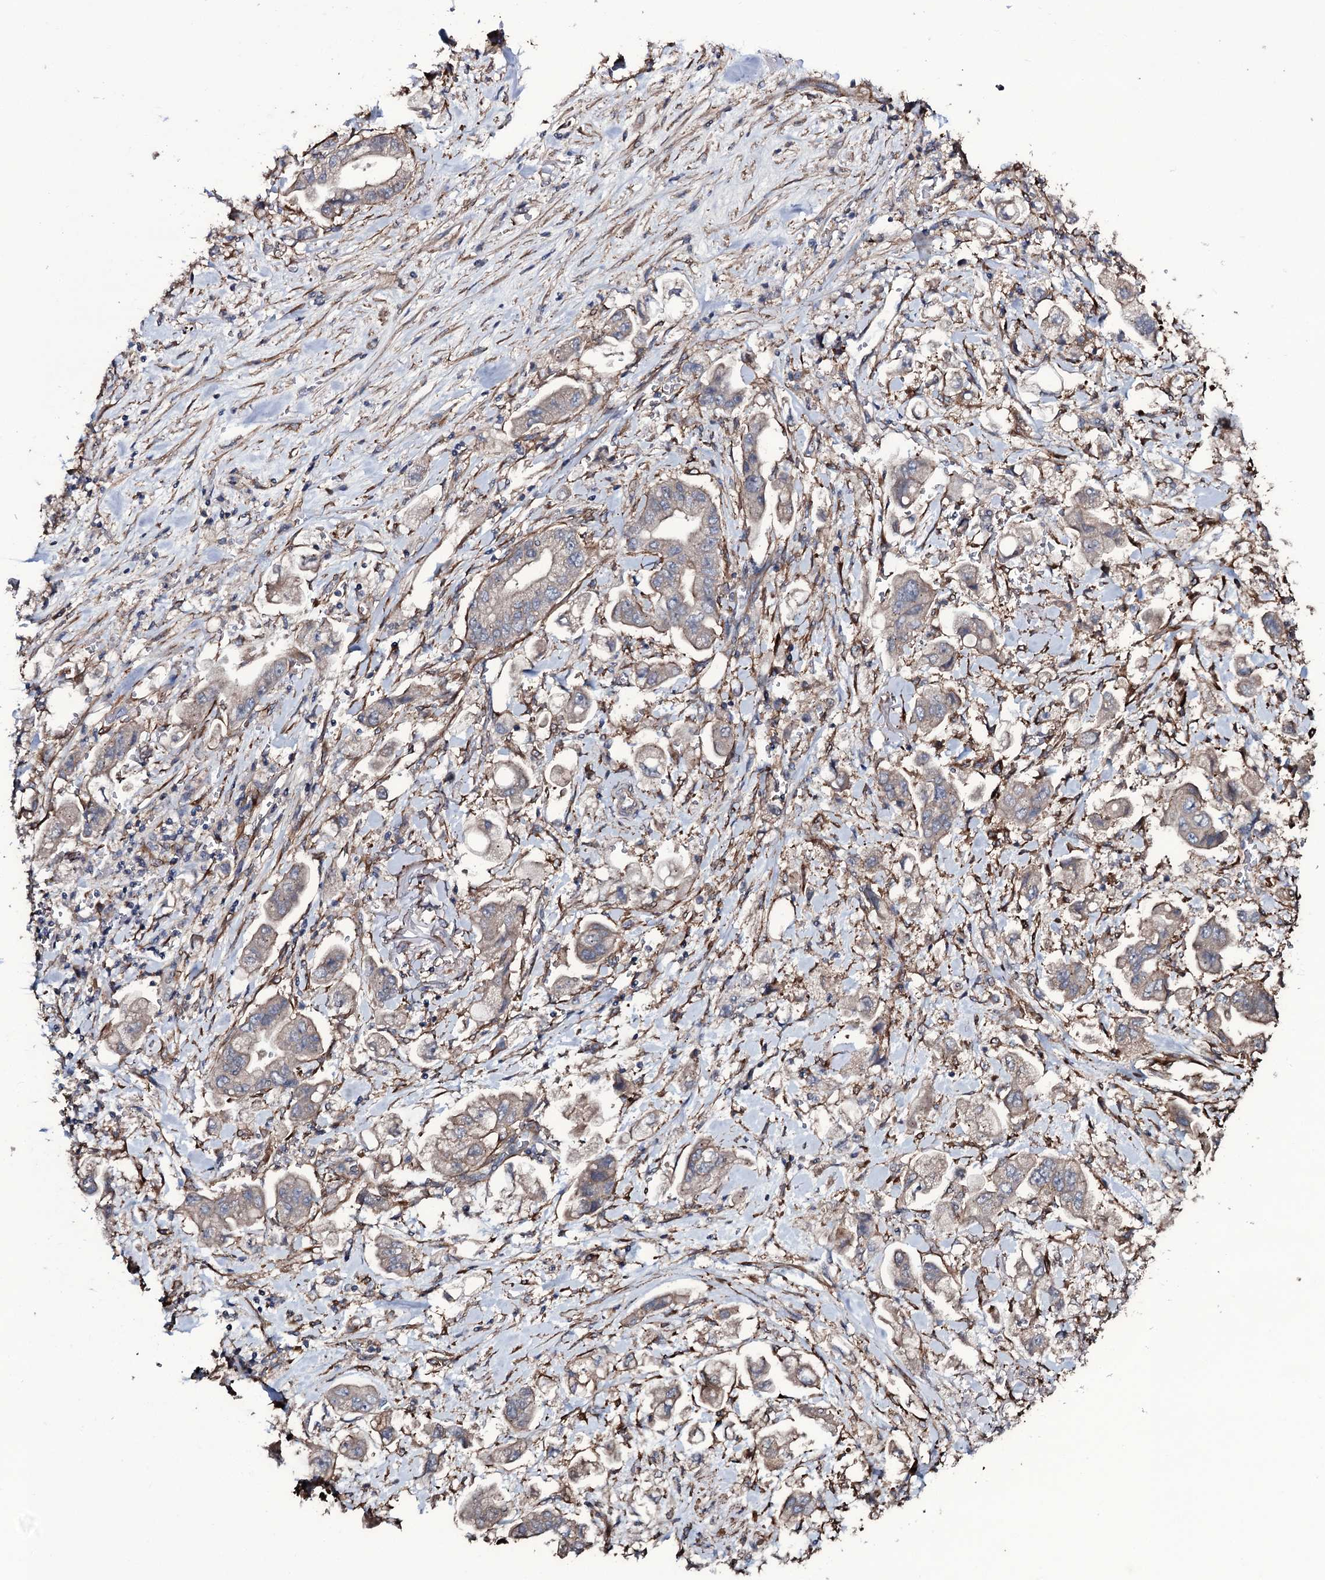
{"staining": {"intensity": "weak", "quantity": ">75%", "location": "cytoplasmic/membranous"}, "tissue": "stomach cancer", "cell_type": "Tumor cells", "image_type": "cancer", "snomed": [{"axis": "morphology", "description": "Adenocarcinoma, NOS"}, {"axis": "topography", "description": "Stomach"}], "caption": "This image shows adenocarcinoma (stomach) stained with immunohistochemistry (IHC) to label a protein in brown. The cytoplasmic/membranous of tumor cells show weak positivity for the protein. Nuclei are counter-stained blue.", "gene": "WIPF3", "patient": {"sex": "male", "age": 62}}